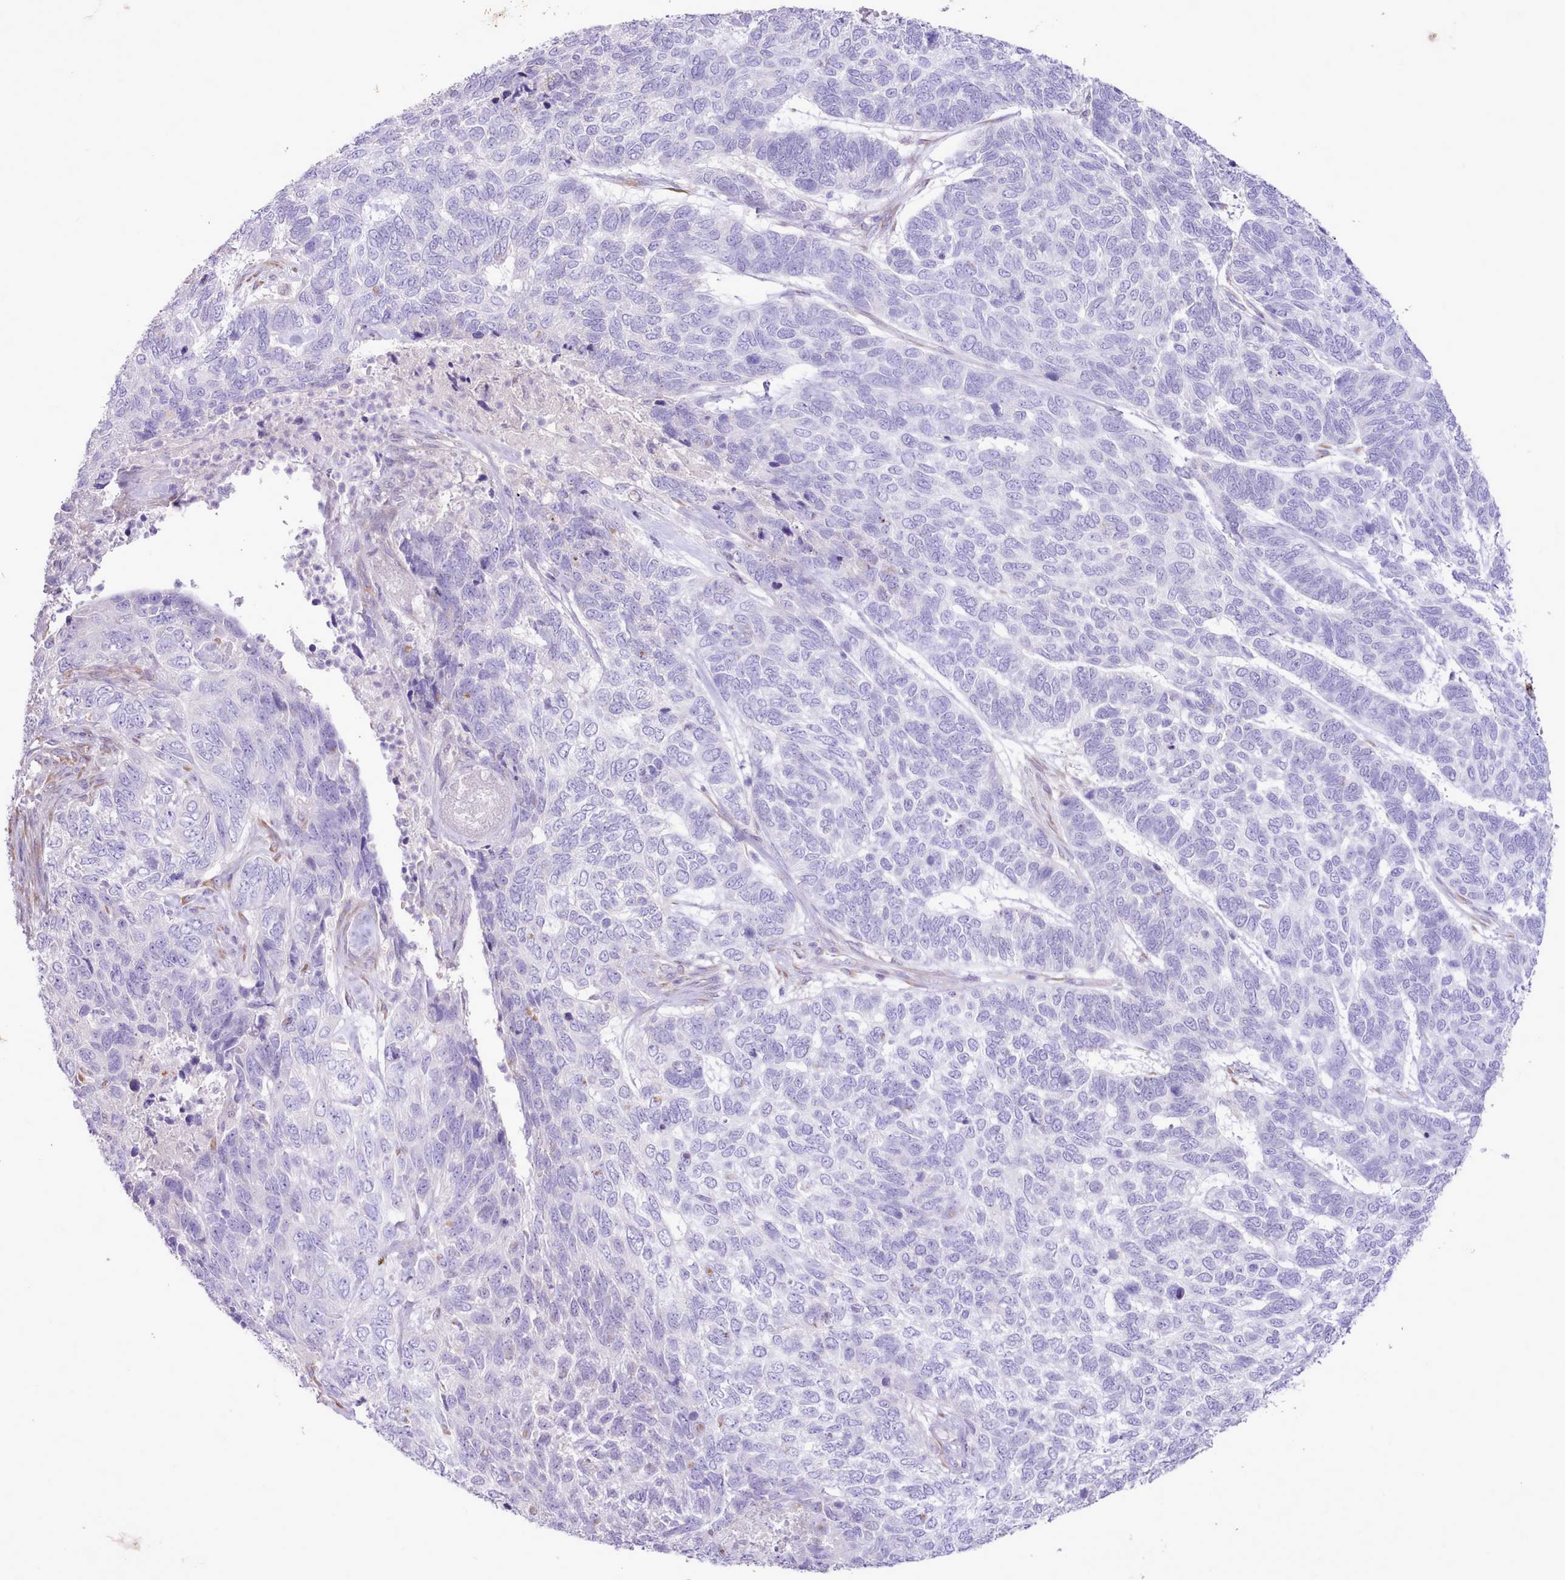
{"staining": {"intensity": "negative", "quantity": "none", "location": "none"}, "tissue": "skin cancer", "cell_type": "Tumor cells", "image_type": "cancer", "snomed": [{"axis": "morphology", "description": "Basal cell carcinoma"}, {"axis": "topography", "description": "Skin"}], "caption": "High magnification brightfield microscopy of skin basal cell carcinoma stained with DAB (brown) and counterstained with hematoxylin (blue): tumor cells show no significant expression. Brightfield microscopy of immunohistochemistry (IHC) stained with DAB (brown) and hematoxylin (blue), captured at high magnification.", "gene": "CCL1", "patient": {"sex": "female", "age": 65}}